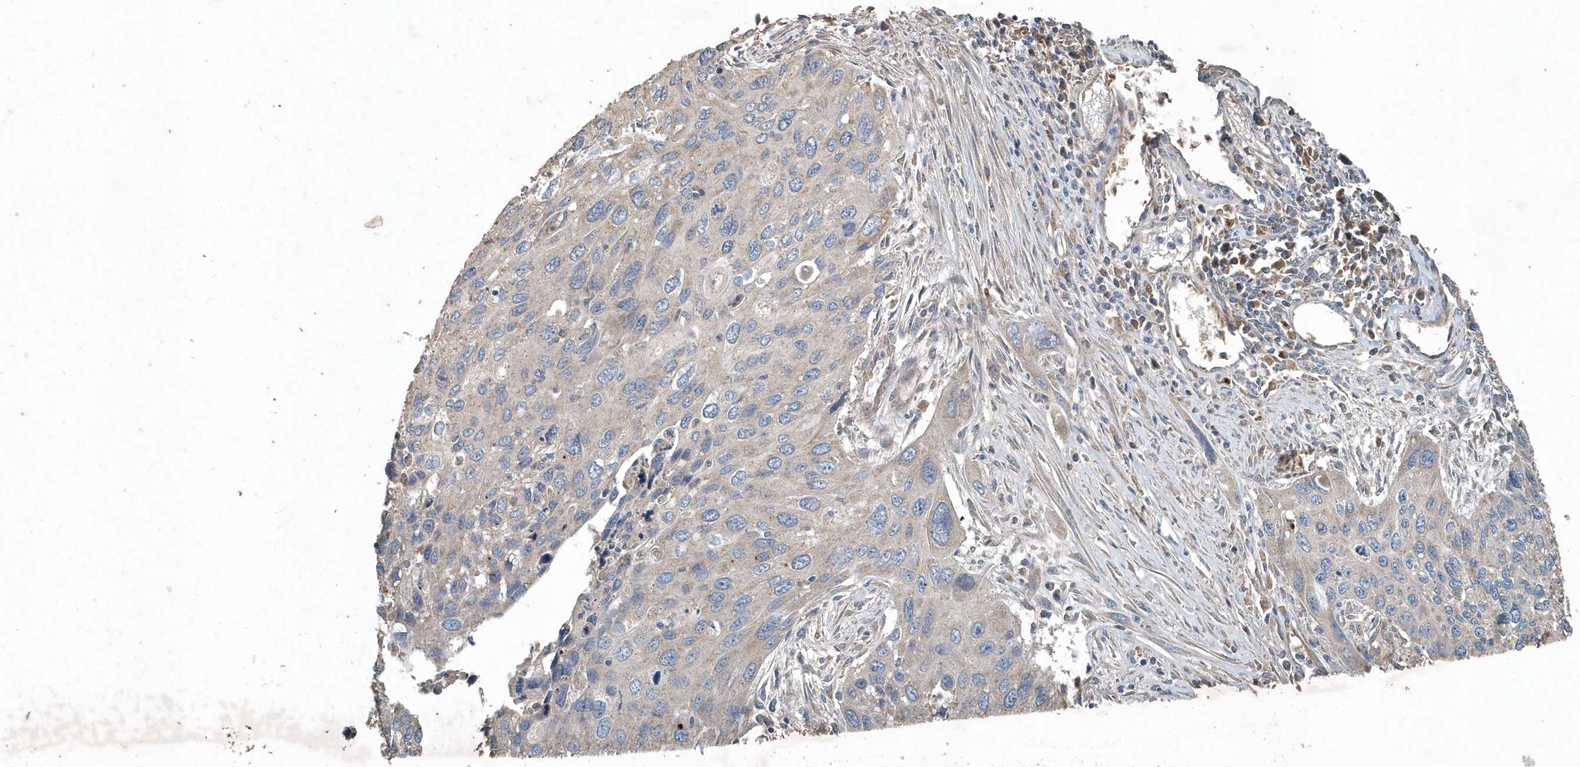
{"staining": {"intensity": "negative", "quantity": "none", "location": "none"}, "tissue": "cervical cancer", "cell_type": "Tumor cells", "image_type": "cancer", "snomed": [{"axis": "morphology", "description": "Squamous cell carcinoma, NOS"}, {"axis": "topography", "description": "Cervix"}], "caption": "Immunohistochemistry (IHC) micrograph of squamous cell carcinoma (cervical) stained for a protein (brown), which reveals no positivity in tumor cells.", "gene": "SCFD2", "patient": {"sex": "female", "age": 55}}